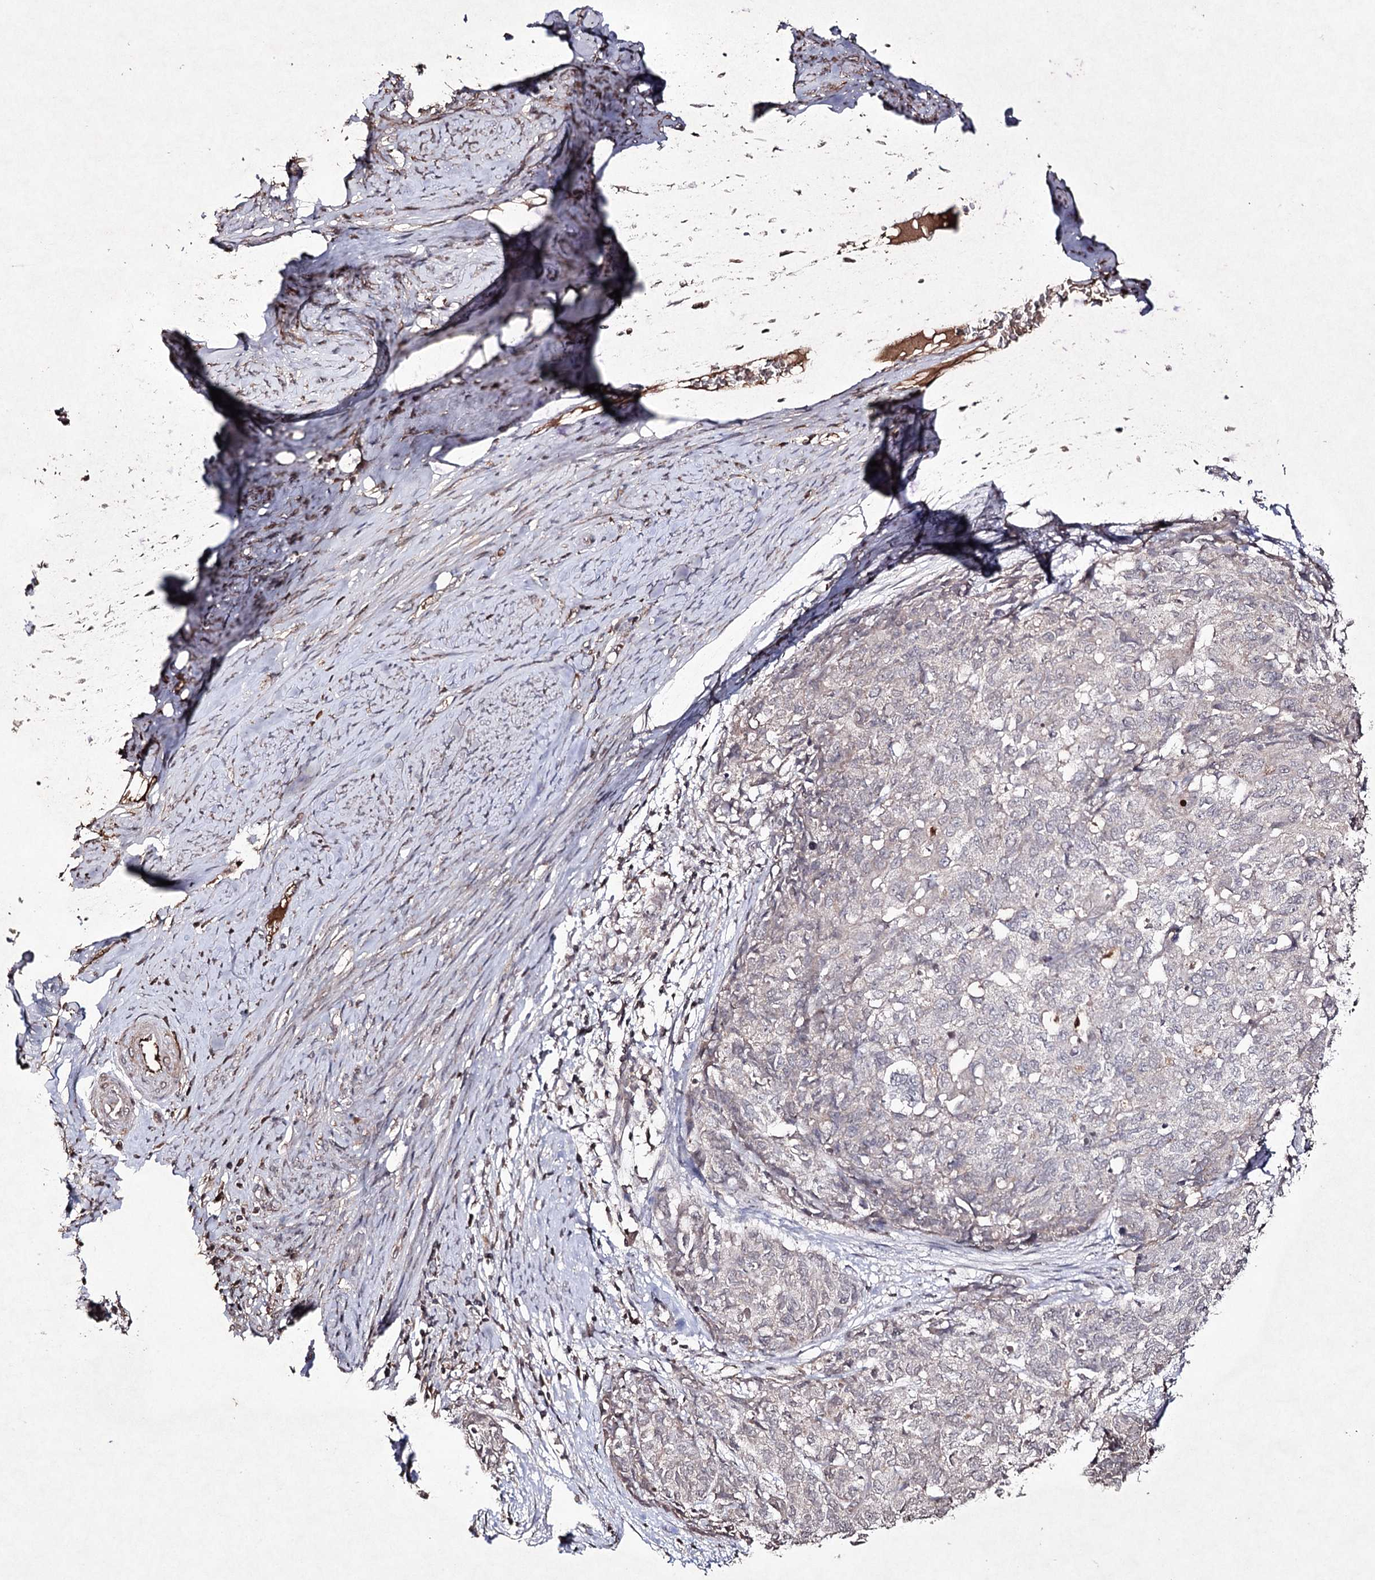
{"staining": {"intensity": "negative", "quantity": "none", "location": "none"}, "tissue": "cervical cancer", "cell_type": "Tumor cells", "image_type": "cancer", "snomed": [{"axis": "morphology", "description": "Squamous cell carcinoma, NOS"}, {"axis": "topography", "description": "Cervix"}], "caption": "A micrograph of human cervical cancer is negative for staining in tumor cells. The staining was performed using DAB to visualize the protein expression in brown, while the nuclei were stained in blue with hematoxylin (Magnification: 20x).", "gene": "SYNGR3", "patient": {"sex": "female", "age": 63}}